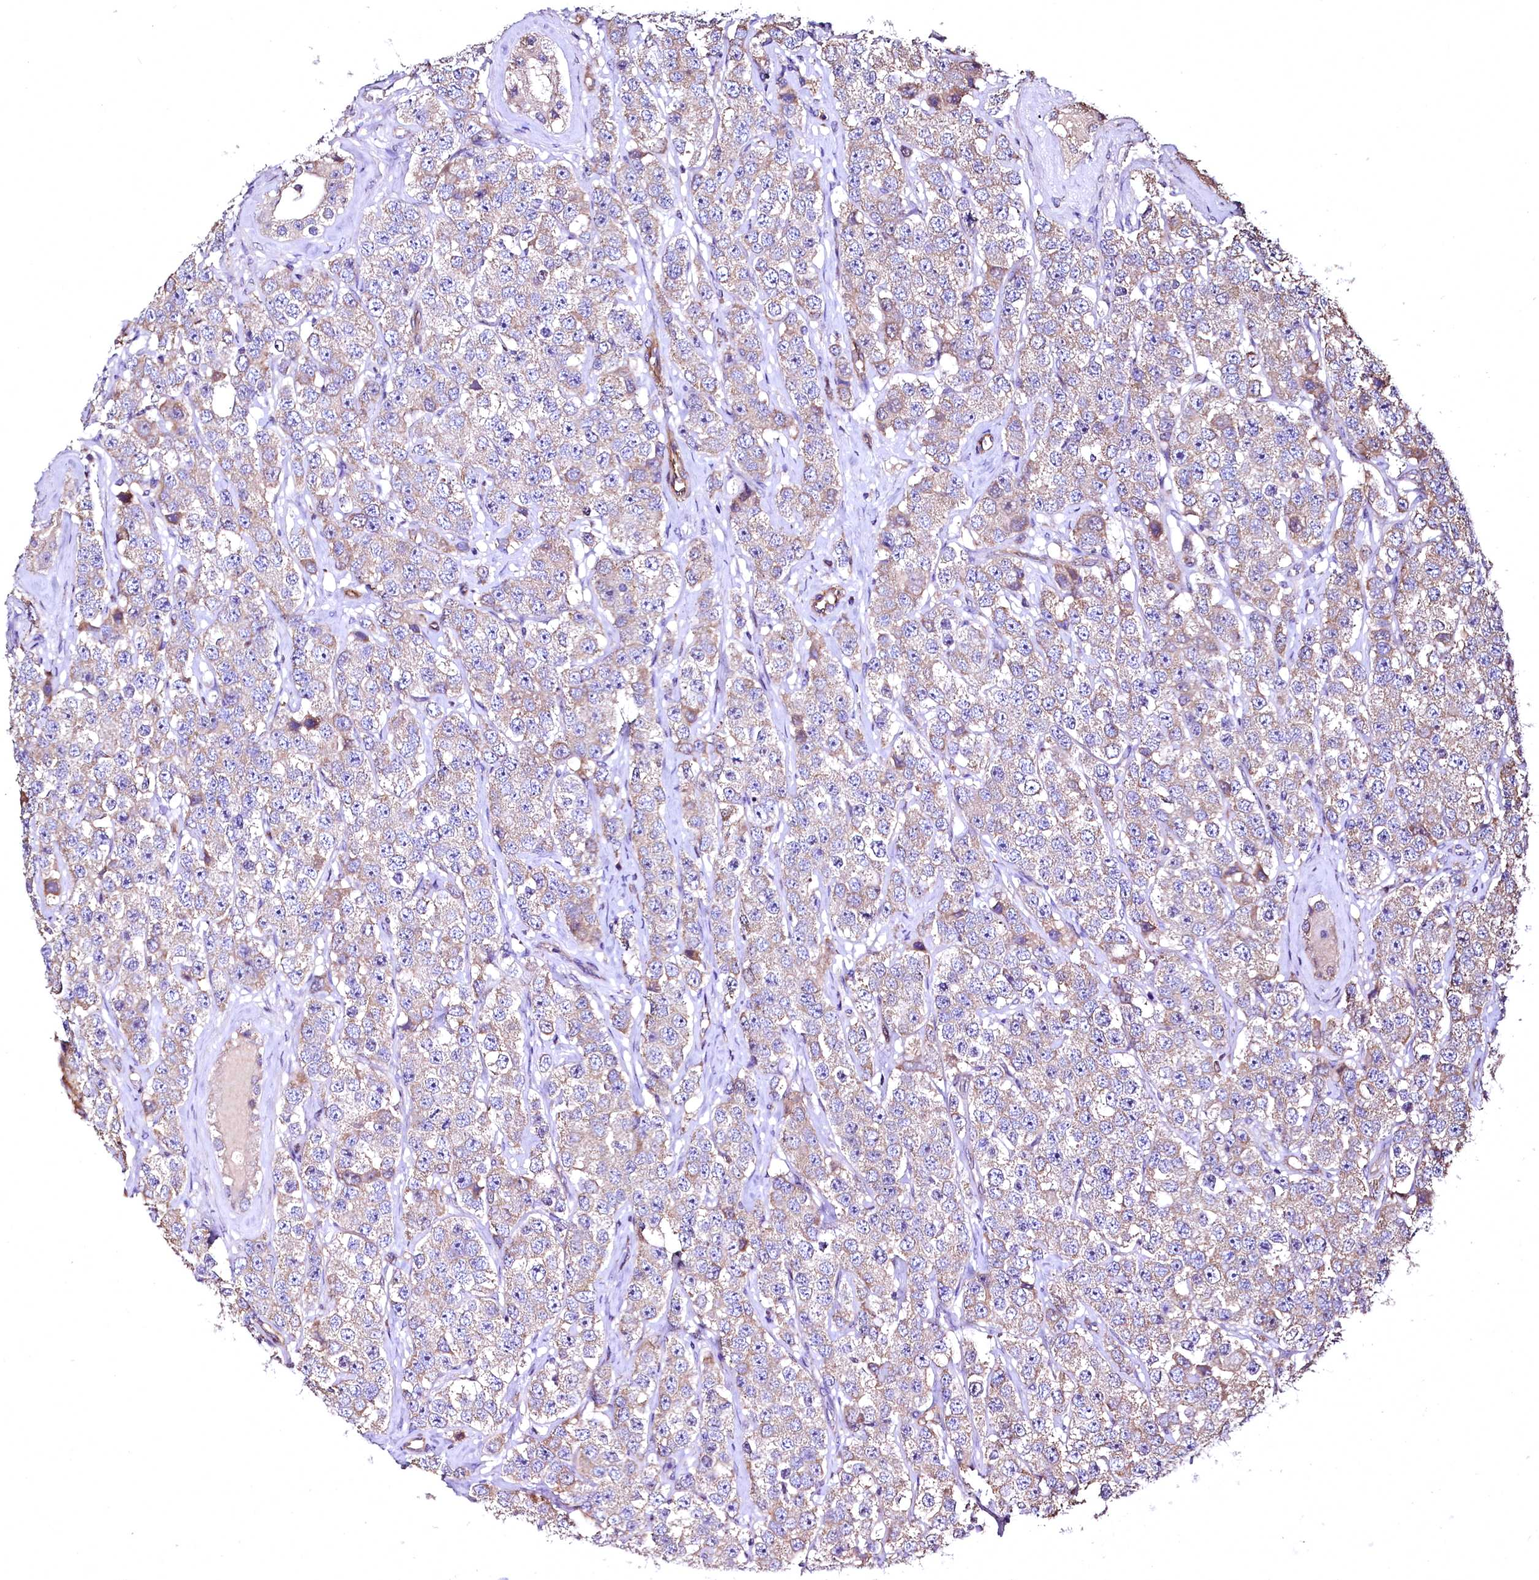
{"staining": {"intensity": "moderate", "quantity": ">75%", "location": "cytoplasmic/membranous"}, "tissue": "testis cancer", "cell_type": "Tumor cells", "image_type": "cancer", "snomed": [{"axis": "morphology", "description": "Seminoma, NOS"}, {"axis": "topography", "description": "Testis"}], "caption": "Immunohistochemical staining of human testis cancer reveals medium levels of moderate cytoplasmic/membranous protein expression in approximately >75% of tumor cells.", "gene": "TBCEL", "patient": {"sex": "male", "age": 28}}